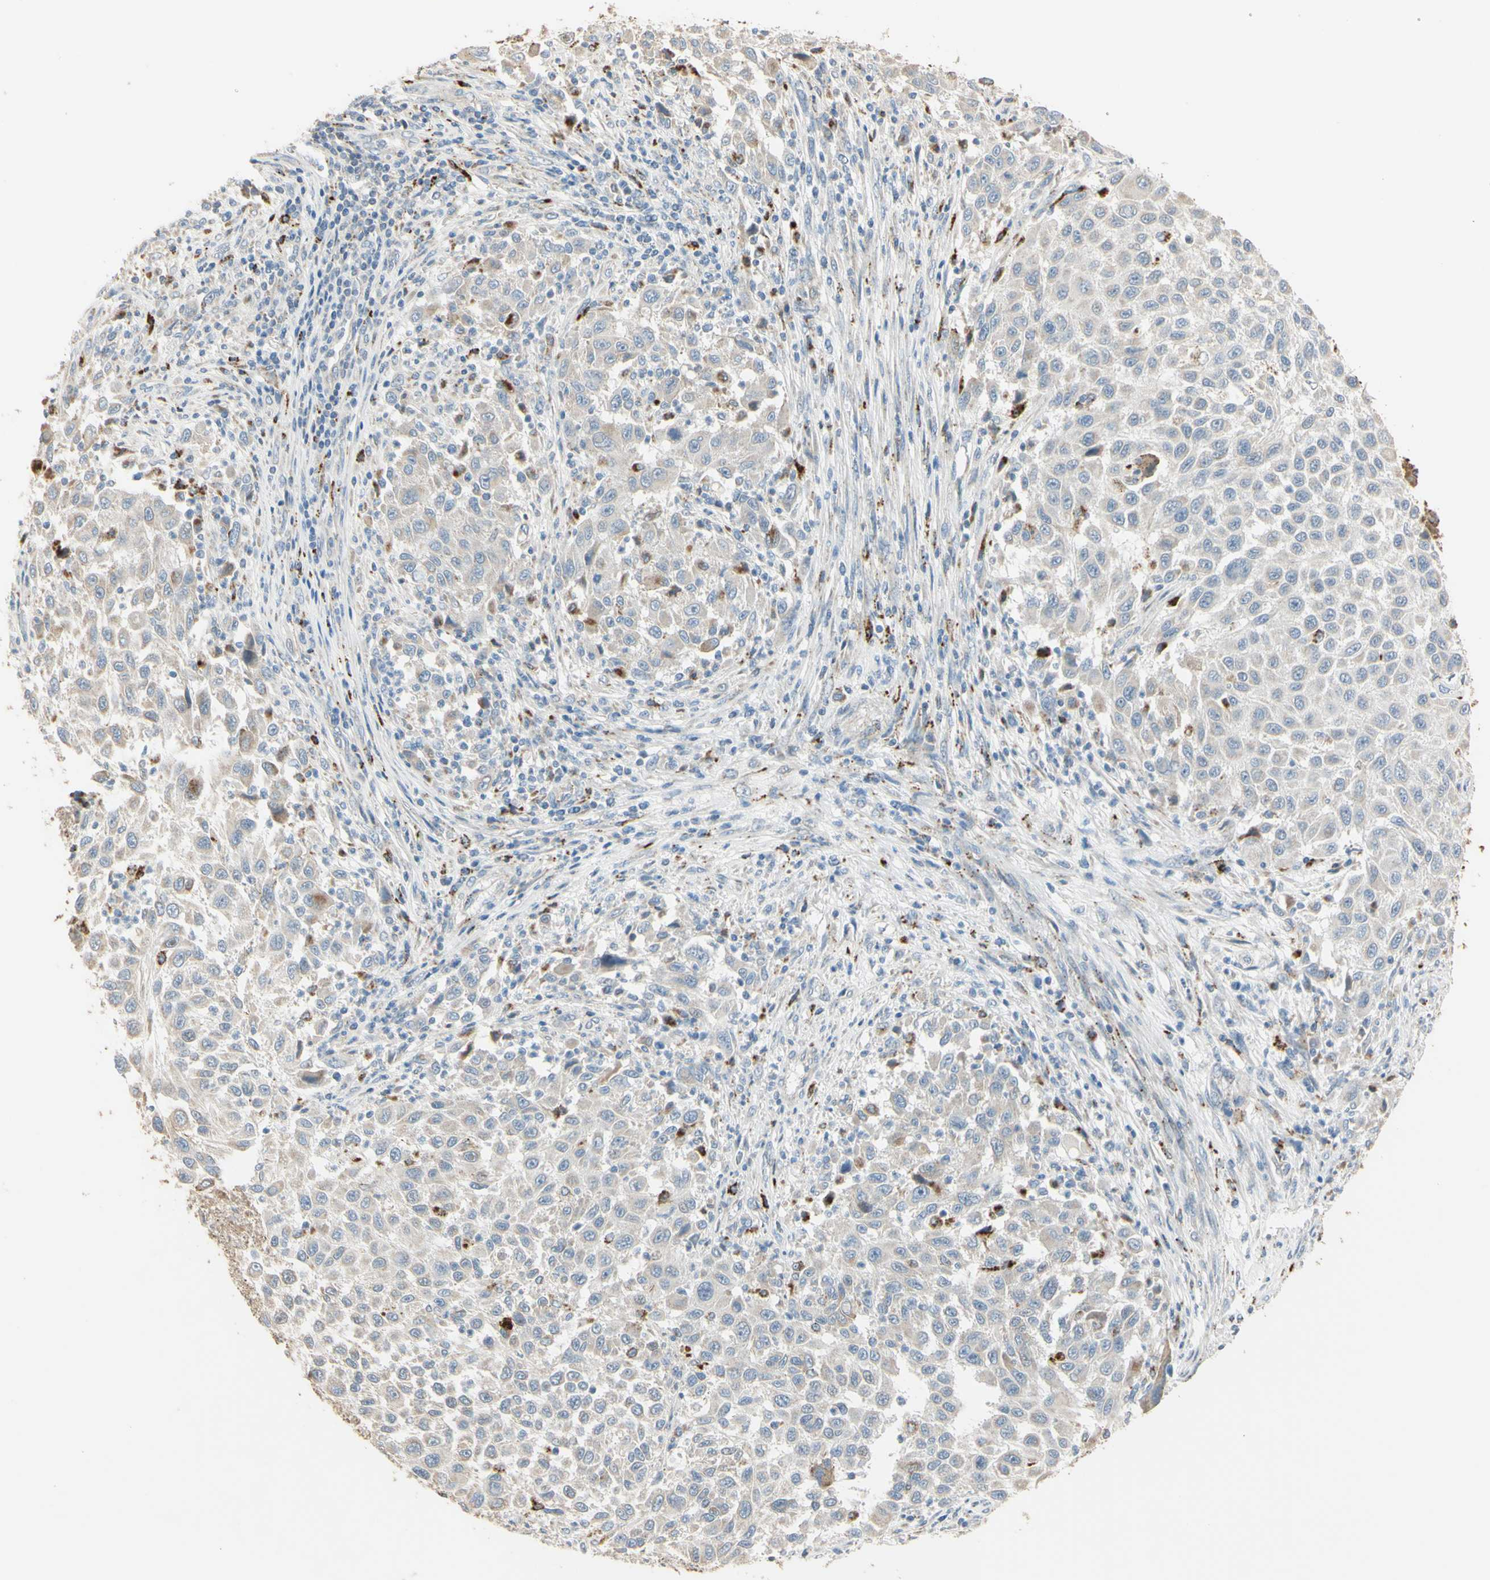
{"staining": {"intensity": "weak", "quantity": ">75%", "location": "cytoplasmic/membranous"}, "tissue": "melanoma", "cell_type": "Tumor cells", "image_type": "cancer", "snomed": [{"axis": "morphology", "description": "Malignant melanoma, Metastatic site"}, {"axis": "topography", "description": "Lymph node"}], "caption": "Malignant melanoma (metastatic site) stained with a protein marker displays weak staining in tumor cells.", "gene": "ANGPTL1", "patient": {"sex": "male", "age": 61}}